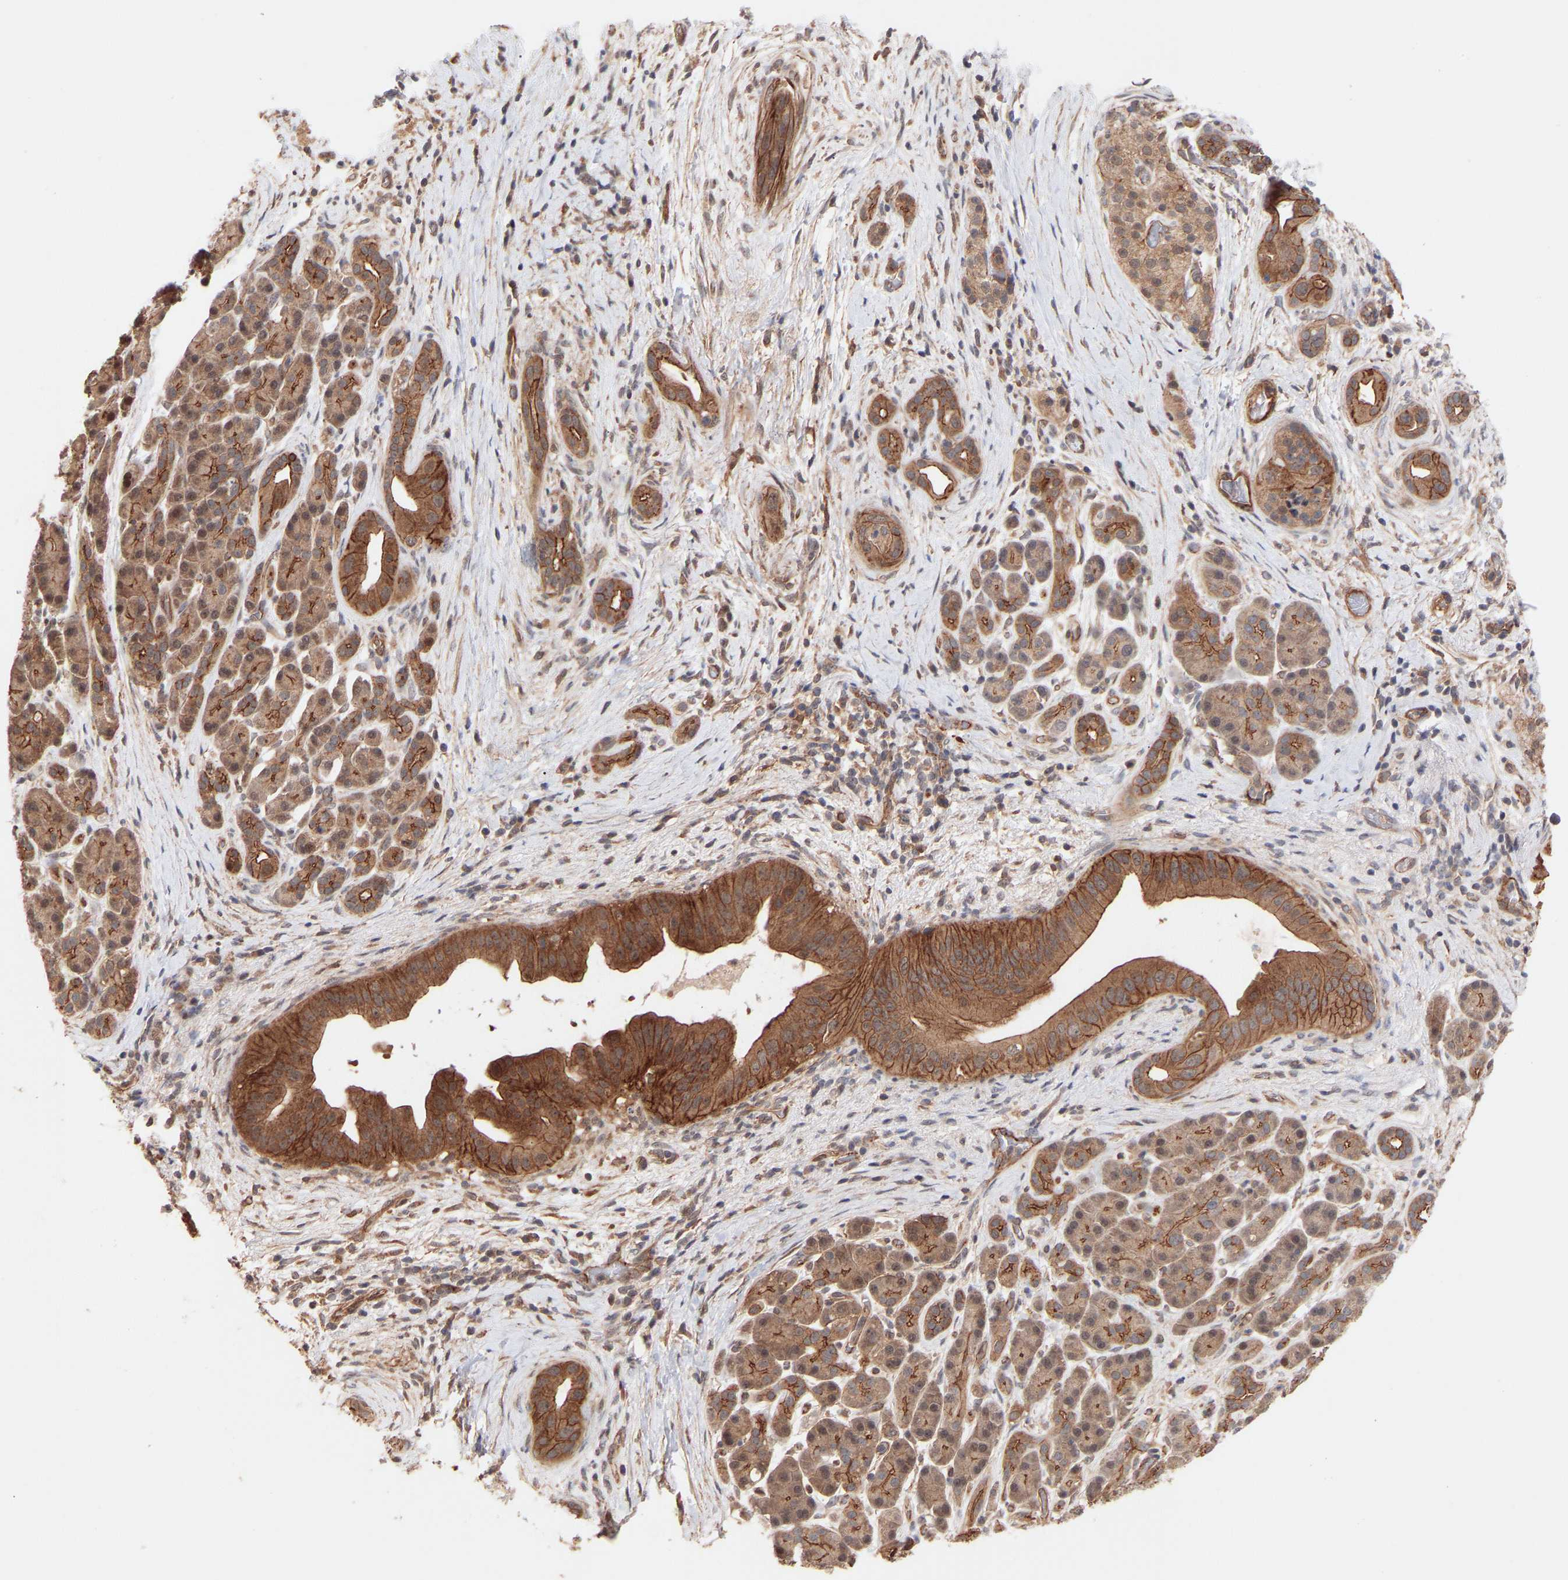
{"staining": {"intensity": "strong", "quantity": ">75%", "location": "cytoplasmic/membranous"}, "tissue": "pancreatic cancer", "cell_type": "Tumor cells", "image_type": "cancer", "snomed": [{"axis": "morphology", "description": "Adenocarcinoma, NOS"}, {"axis": "topography", "description": "Pancreas"}], "caption": "This micrograph shows immunohistochemistry (IHC) staining of human pancreatic cancer, with high strong cytoplasmic/membranous staining in approximately >75% of tumor cells.", "gene": "PDLIM5", "patient": {"sex": "male", "age": 55}}